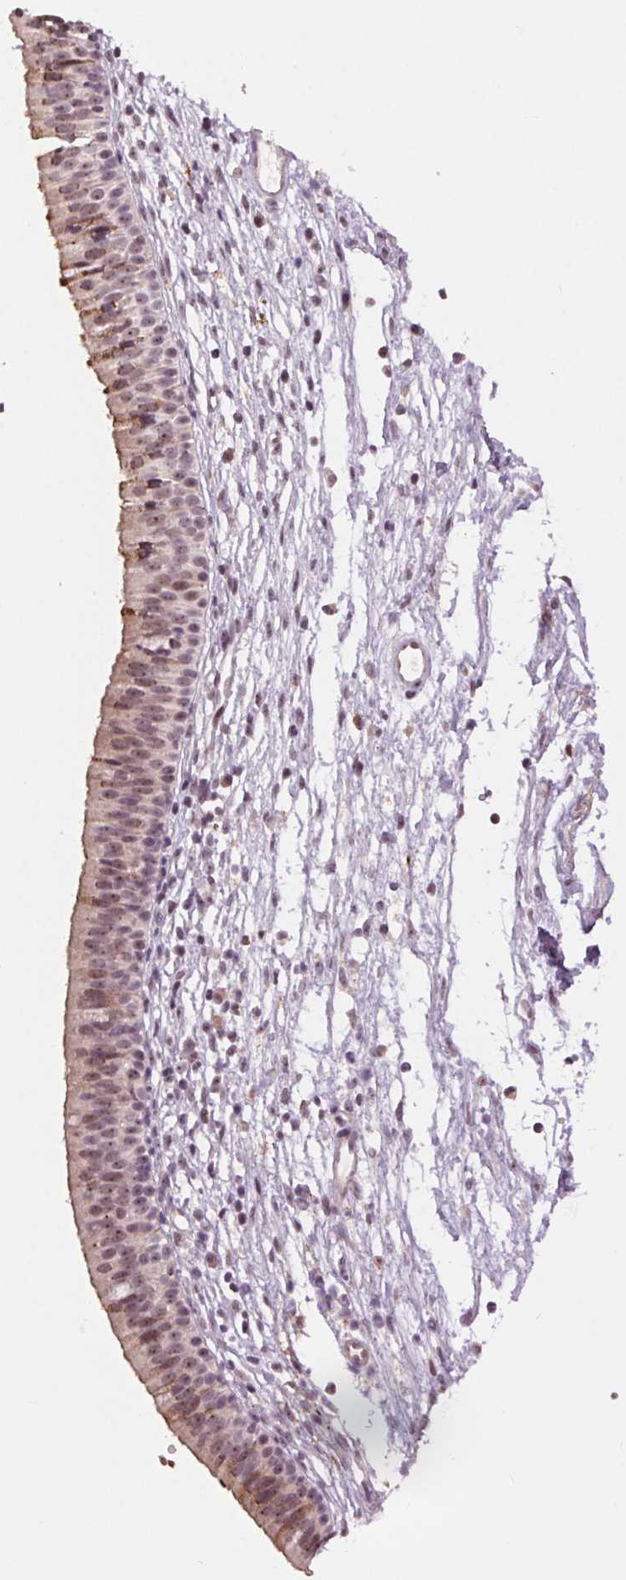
{"staining": {"intensity": "weak", "quantity": ">75%", "location": "cytoplasmic/membranous,nuclear"}, "tissue": "nasopharynx", "cell_type": "Respiratory epithelial cells", "image_type": "normal", "snomed": [{"axis": "morphology", "description": "Normal tissue, NOS"}, {"axis": "topography", "description": "Nasopharynx"}], "caption": "Respiratory epithelial cells demonstrate weak cytoplasmic/membranous,nuclear expression in about >75% of cells in benign nasopharynx. The protein of interest is shown in brown color, while the nuclei are stained blue.", "gene": "CHMP4B", "patient": {"sex": "male", "age": 24}}